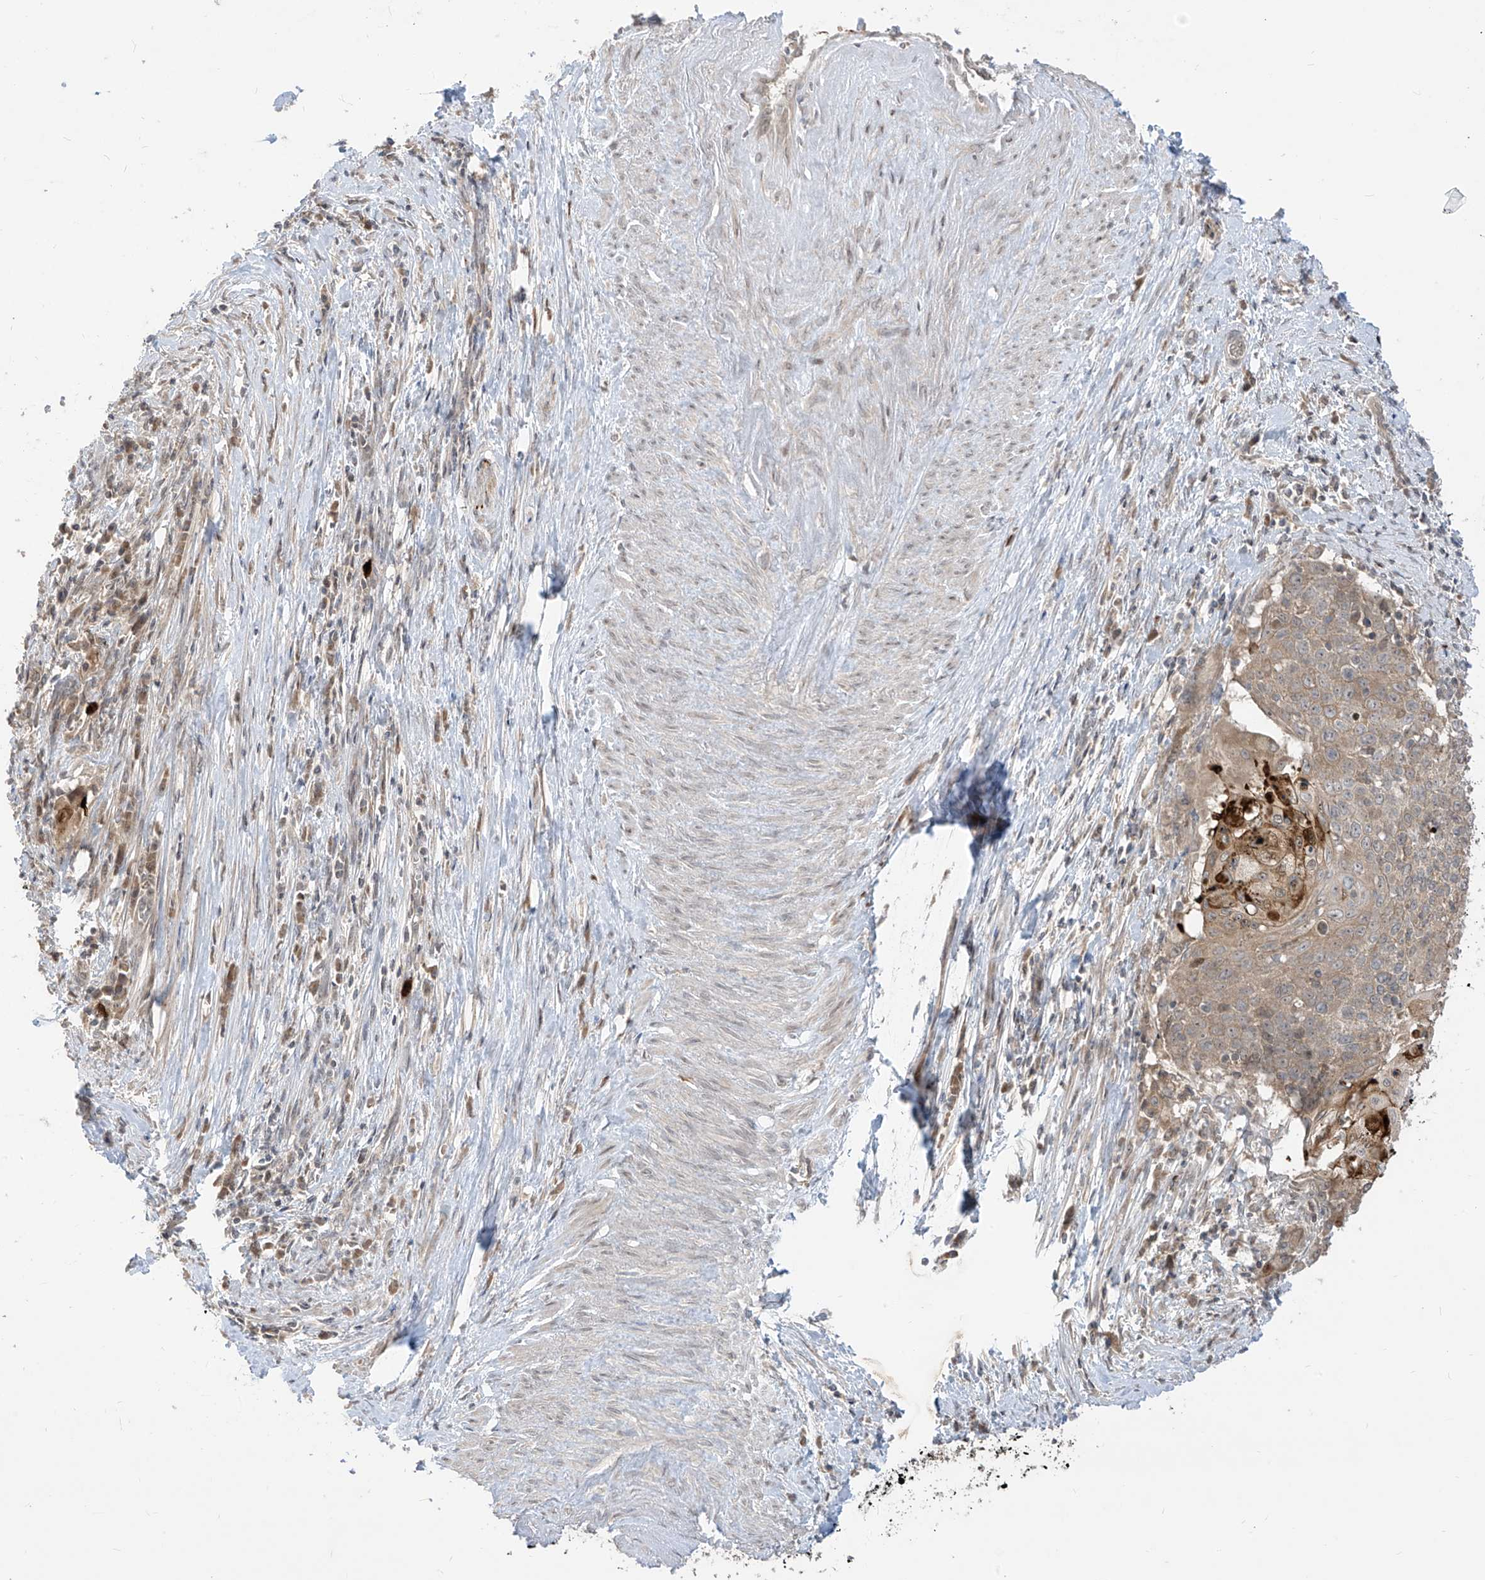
{"staining": {"intensity": "weak", "quantity": "25%-75%", "location": "cytoplasmic/membranous"}, "tissue": "cervical cancer", "cell_type": "Tumor cells", "image_type": "cancer", "snomed": [{"axis": "morphology", "description": "Squamous cell carcinoma, NOS"}, {"axis": "topography", "description": "Cervix"}], "caption": "Protein analysis of cervical cancer (squamous cell carcinoma) tissue exhibits weak cytoplasmic/membranous expression in approximately 25%-75% of tumor cells.", "gene": "CNKSR1", "patient": {"sex": "female", "age": 39}}